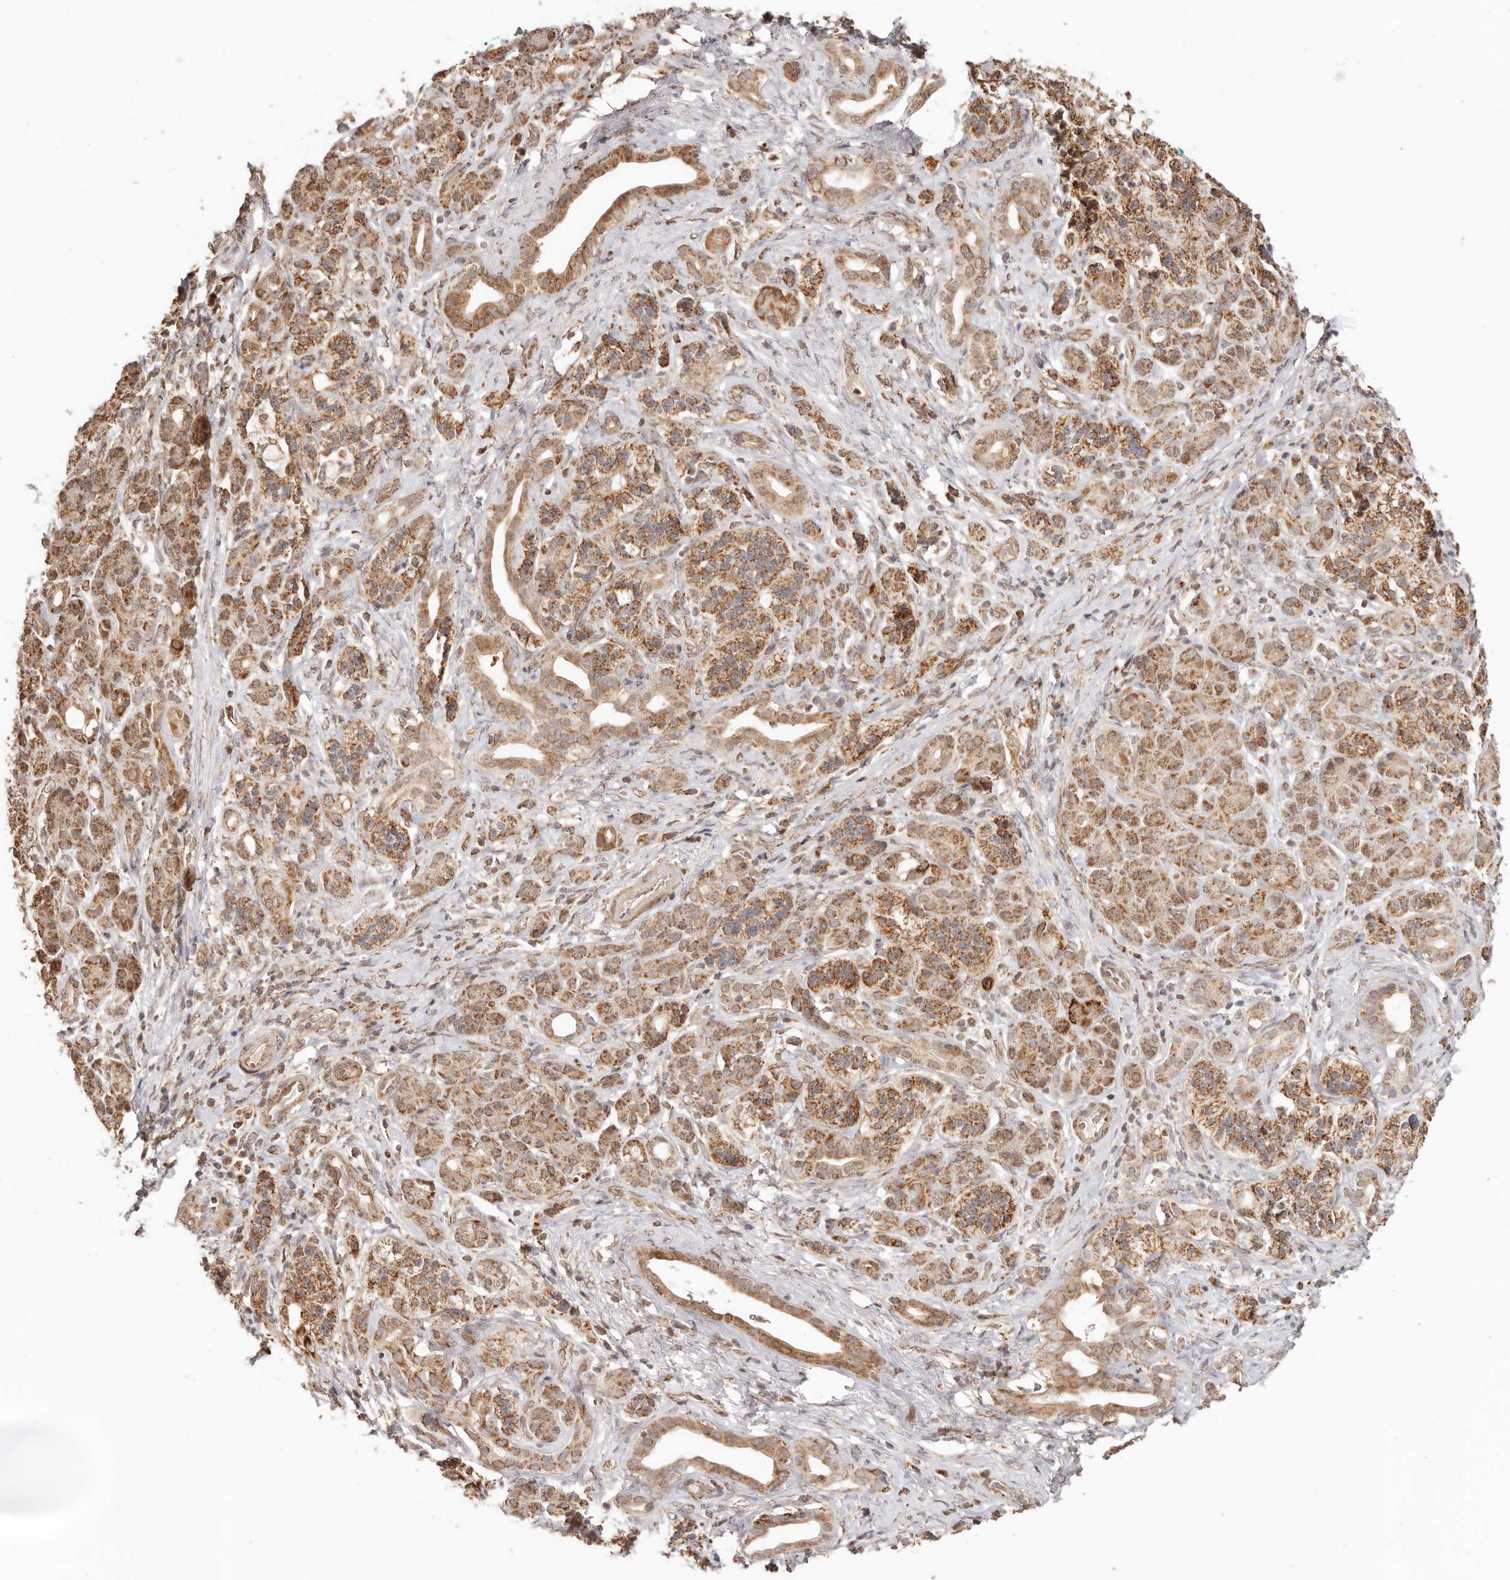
{"staining": {"intensity": "moderate", "quantity": ">75%", "location": "cytoplasmic/membranous"}, "tissue": "pancreatic cancer", "cell_type": "Tumor cells", "image_type": "cancer", "snomed": [{"axis": "morphology", "description": "Adenocarcinoma, NOS"}, {"axis": "topography", "description": "Pancreas"}], "caption": "Moderate cytoplasmic/membranous positivity for a protein is seen in approximately >75% of tumor cells of pancreatic cancer using immunohistochemistry (IHC).", "gene": "NDUFB11", "patient": {"sex": "male", "age": 78}}